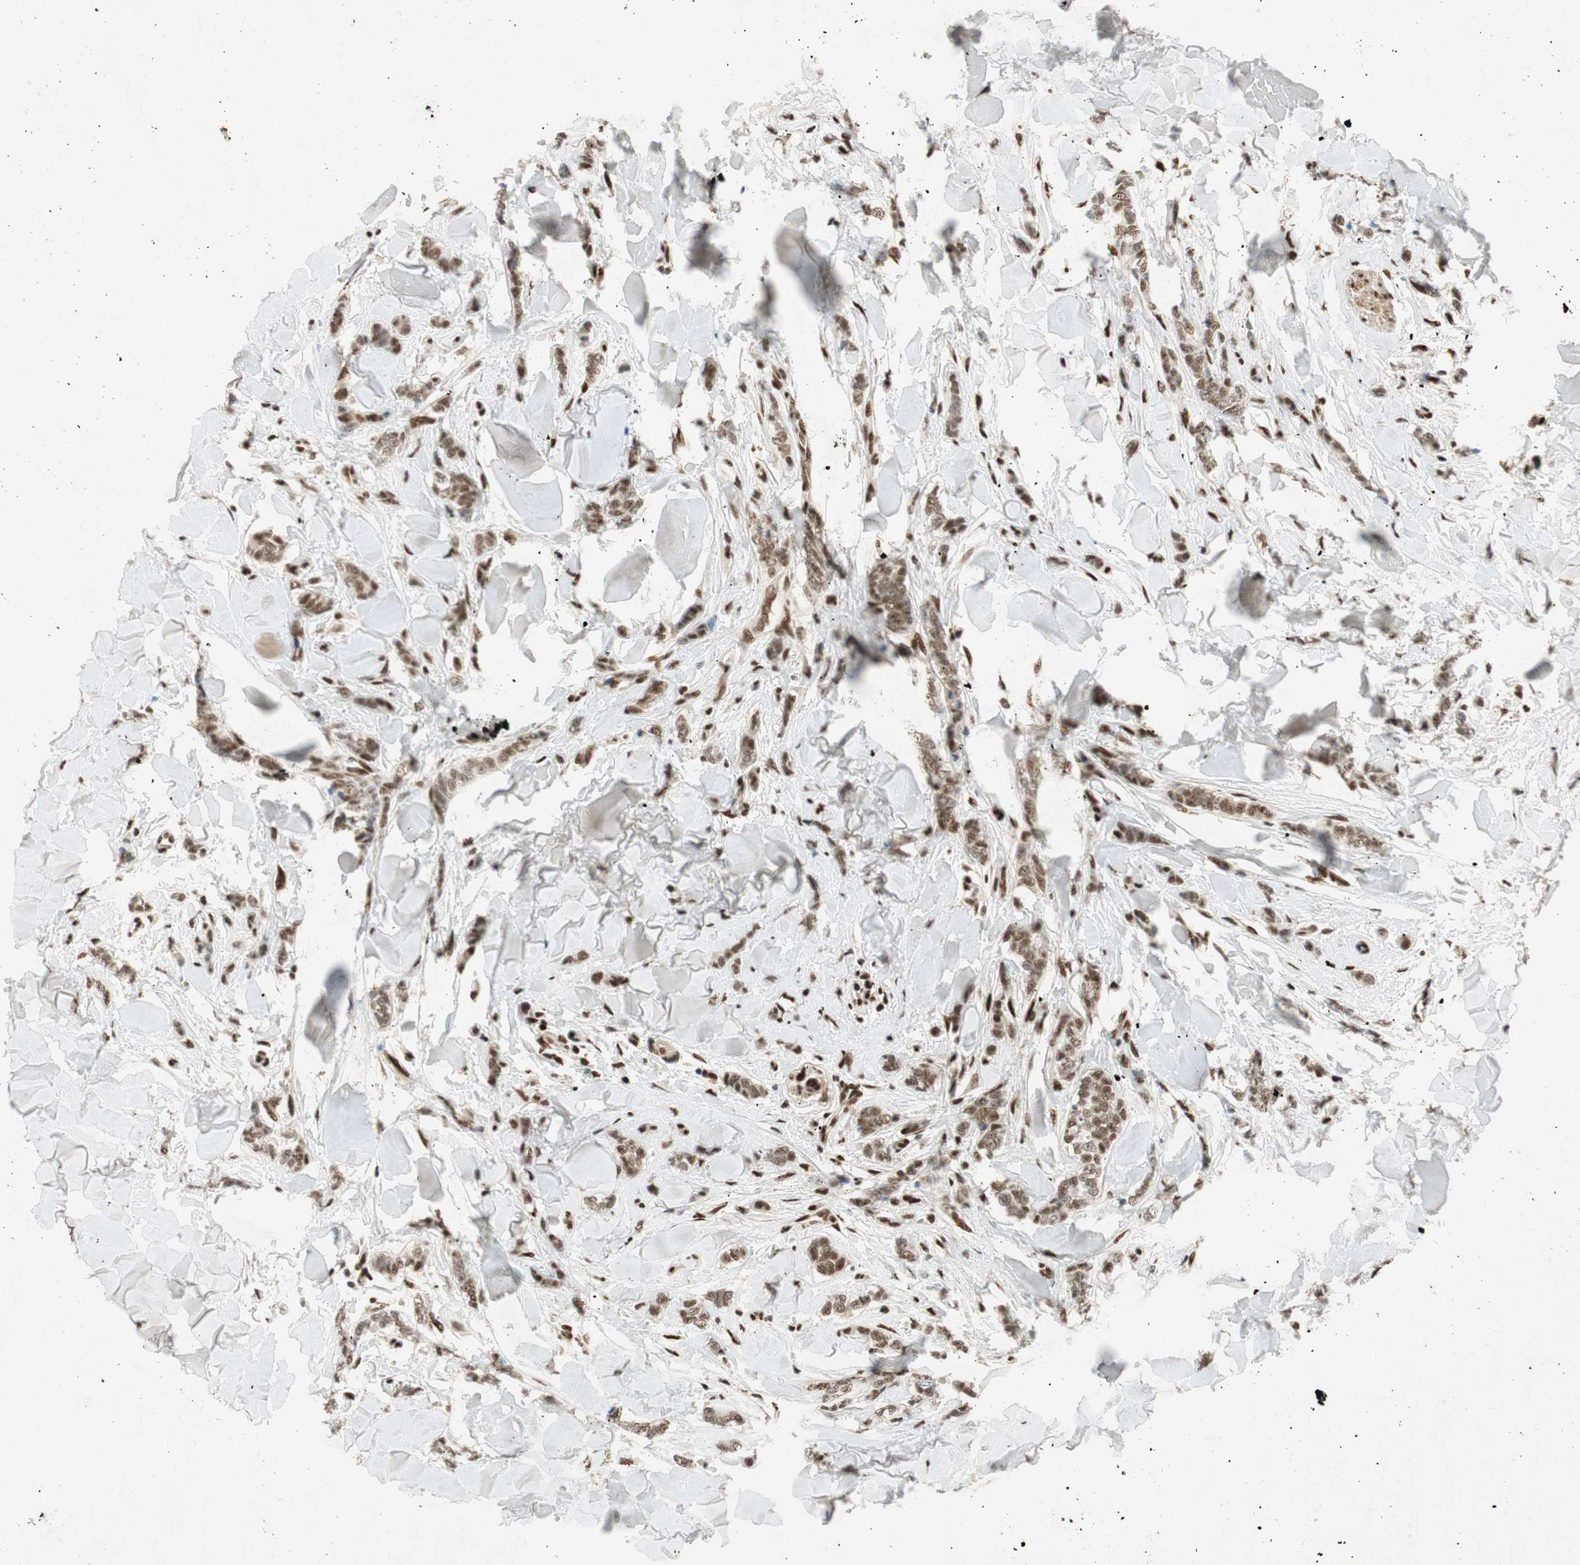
{"staining": {"intensity": "moderate", "quantity": ">75%", "location": "nuclear"}, "tissue": "breast cancer", "cell_type": "Tumor cells", "image_type": "cancer", "snomed": [{"axis": "morphology", "description": "Lobular carcinoma"}, {"axis": "topography", "description": "Skin"}, {"axis": "topography", "description": "Breast"}], "caption": "Brown immunohistochemical staining in human lobular carcinoma (breast) demonstrates moderate nuclear staining in about >75% of tumor cells.", "gene": "NCBP3", "patient": {"sex": "female", "age": 46}}